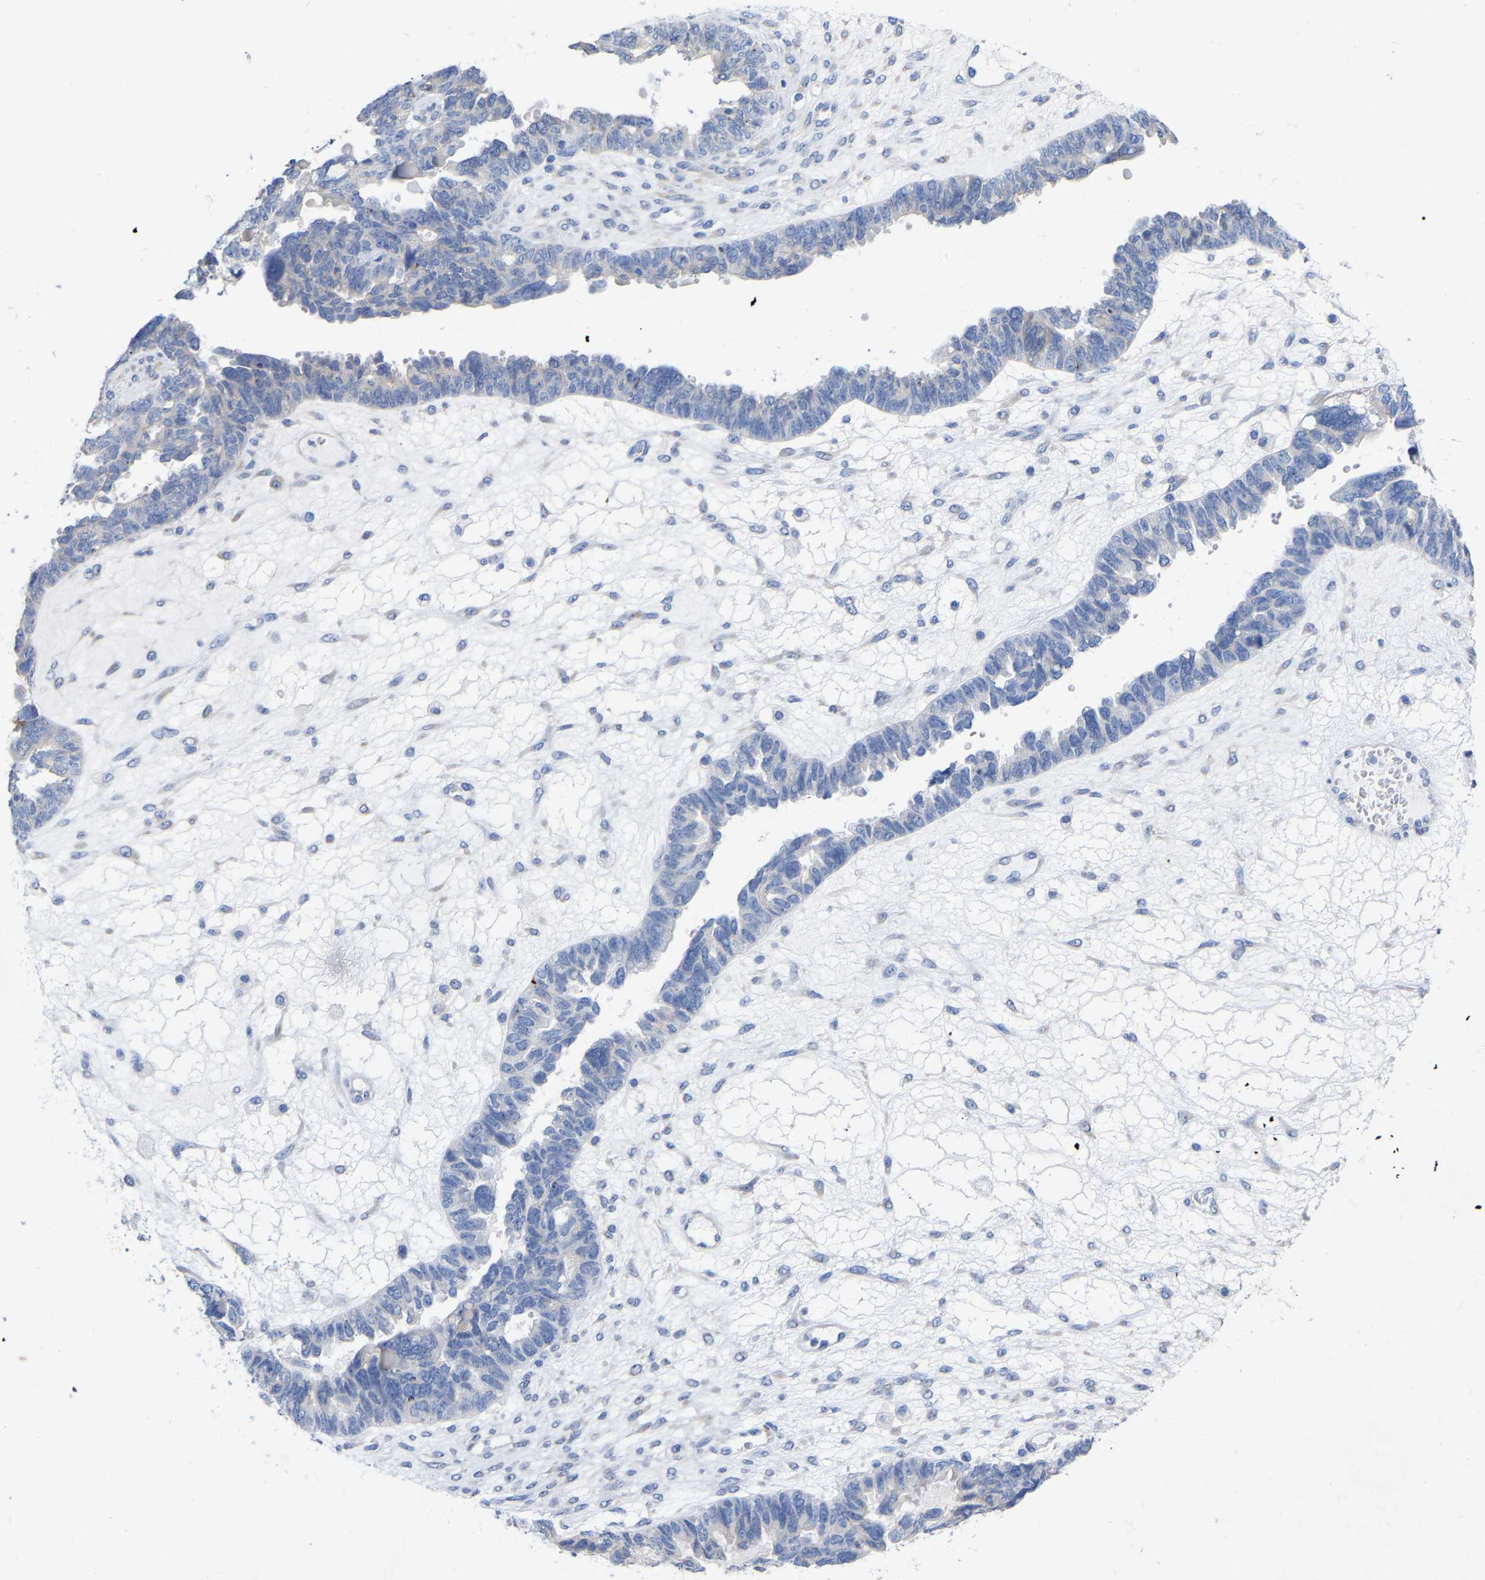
{"staining": {"intensity": "negative", "quantity": "none", "location": "none"}, "tissue": "ovarian cancer", "cell_type": "Tumor cells", "image_type": "cancer", "snomed": [{"axis": "morphology", "description": "Cystadenocarcinoma, serous, NOS"}, {"axis": "topography", "description": "Ovary"}], "caption": "Tumor cells are negative for protein expression in human ovarian cancer.", "gene": "STRIP2", "patient": {"sex": "female", "age": 79}}